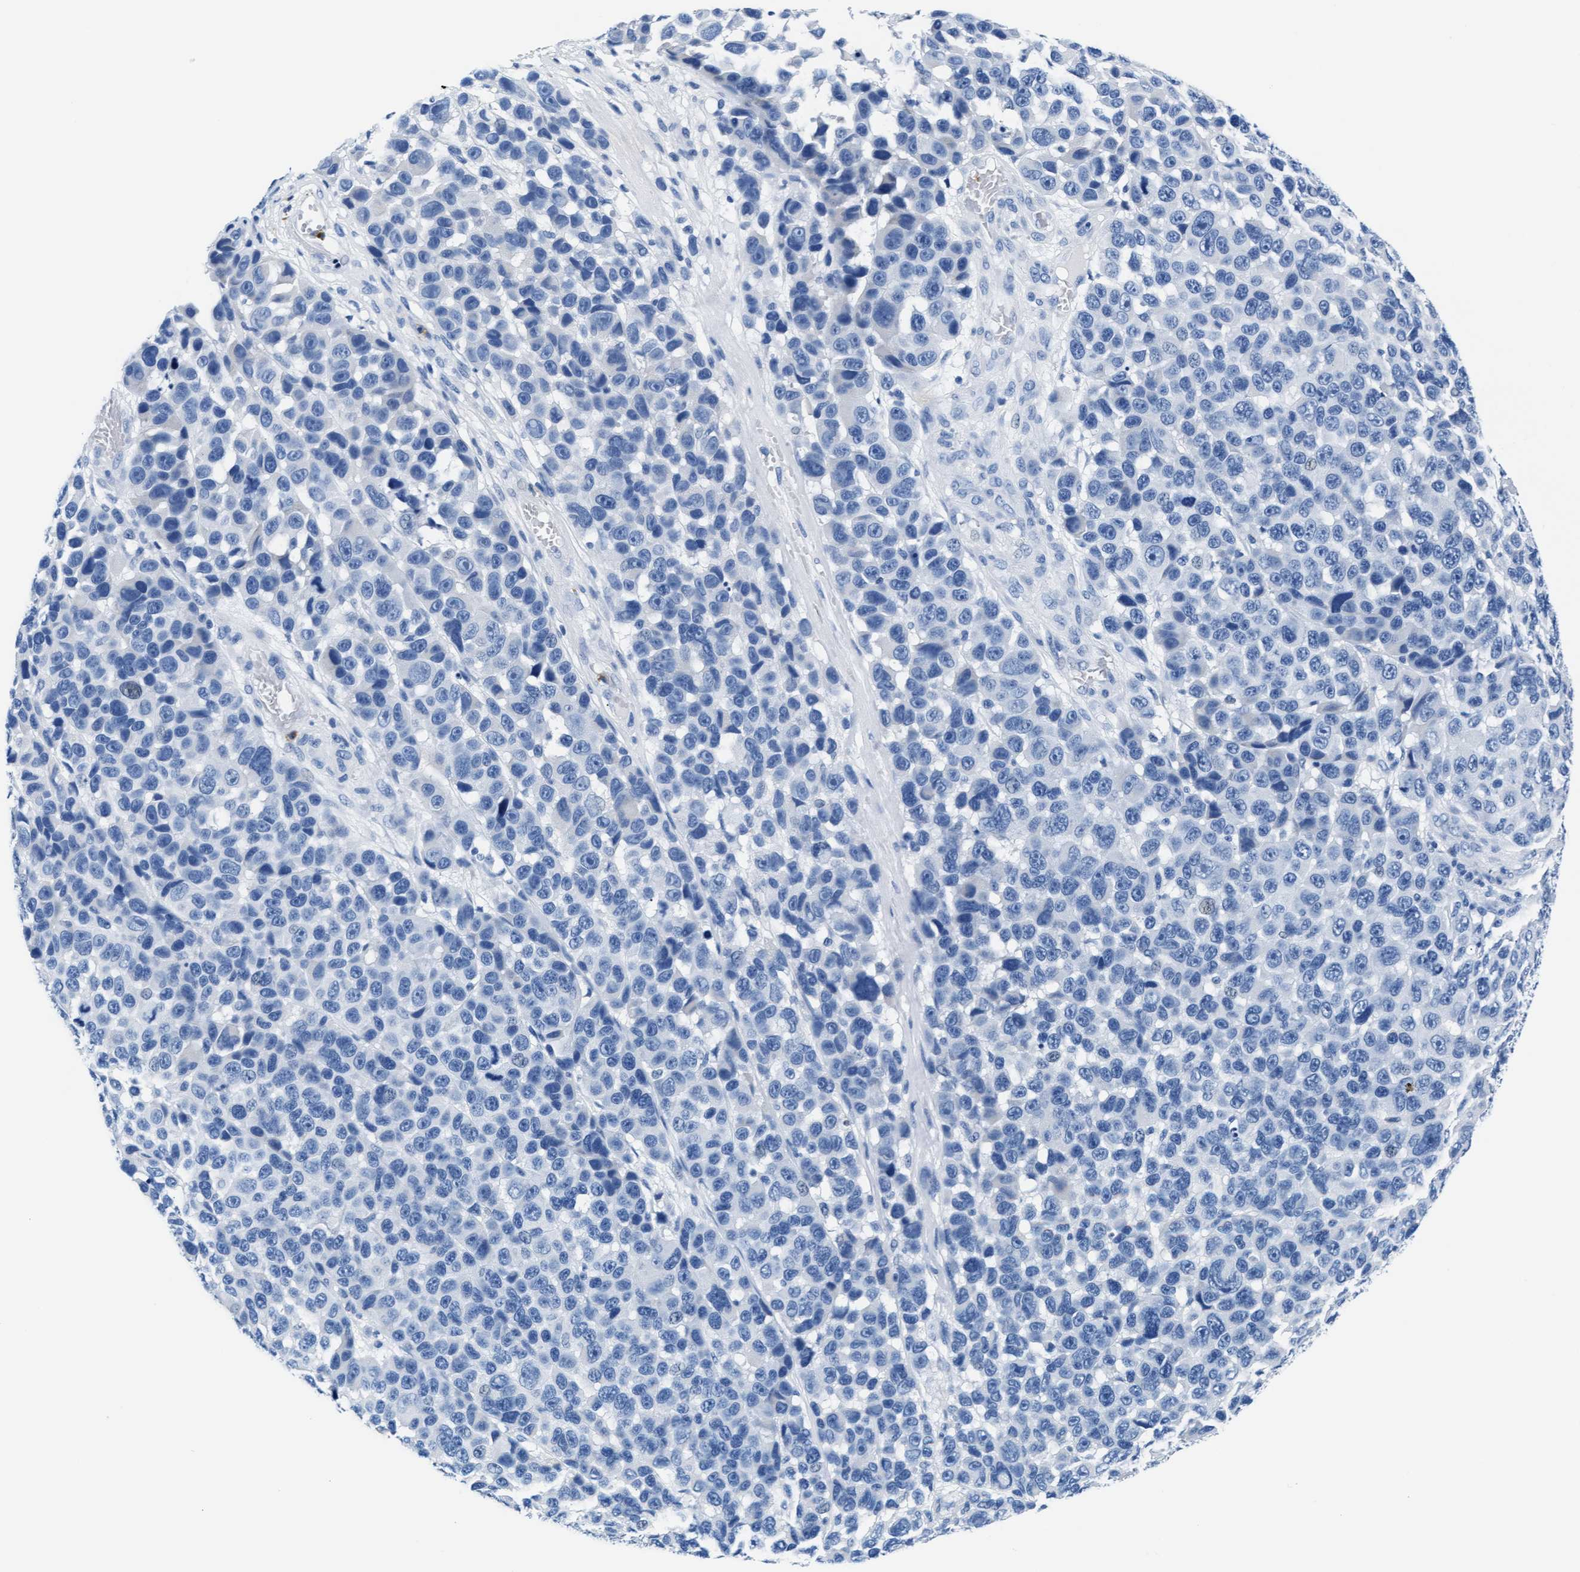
{"staining": {"intensity": "negative", "quantity": "none", "location": "none"}, "tissue": "melanoma", "cell_type": "Tumor cells", "image_type": "cancer", "snomed": [{"axis": "morphology", "description": "Malignant melanoma, NOS"}, {"axis": "topography", "description": "Skin"}], "caption": "An image of melanoma stained for a protein exhibits no brown staining in tumor cells.", "gene": "MMP8", "patient": {"sex": "male", "age": 53}}